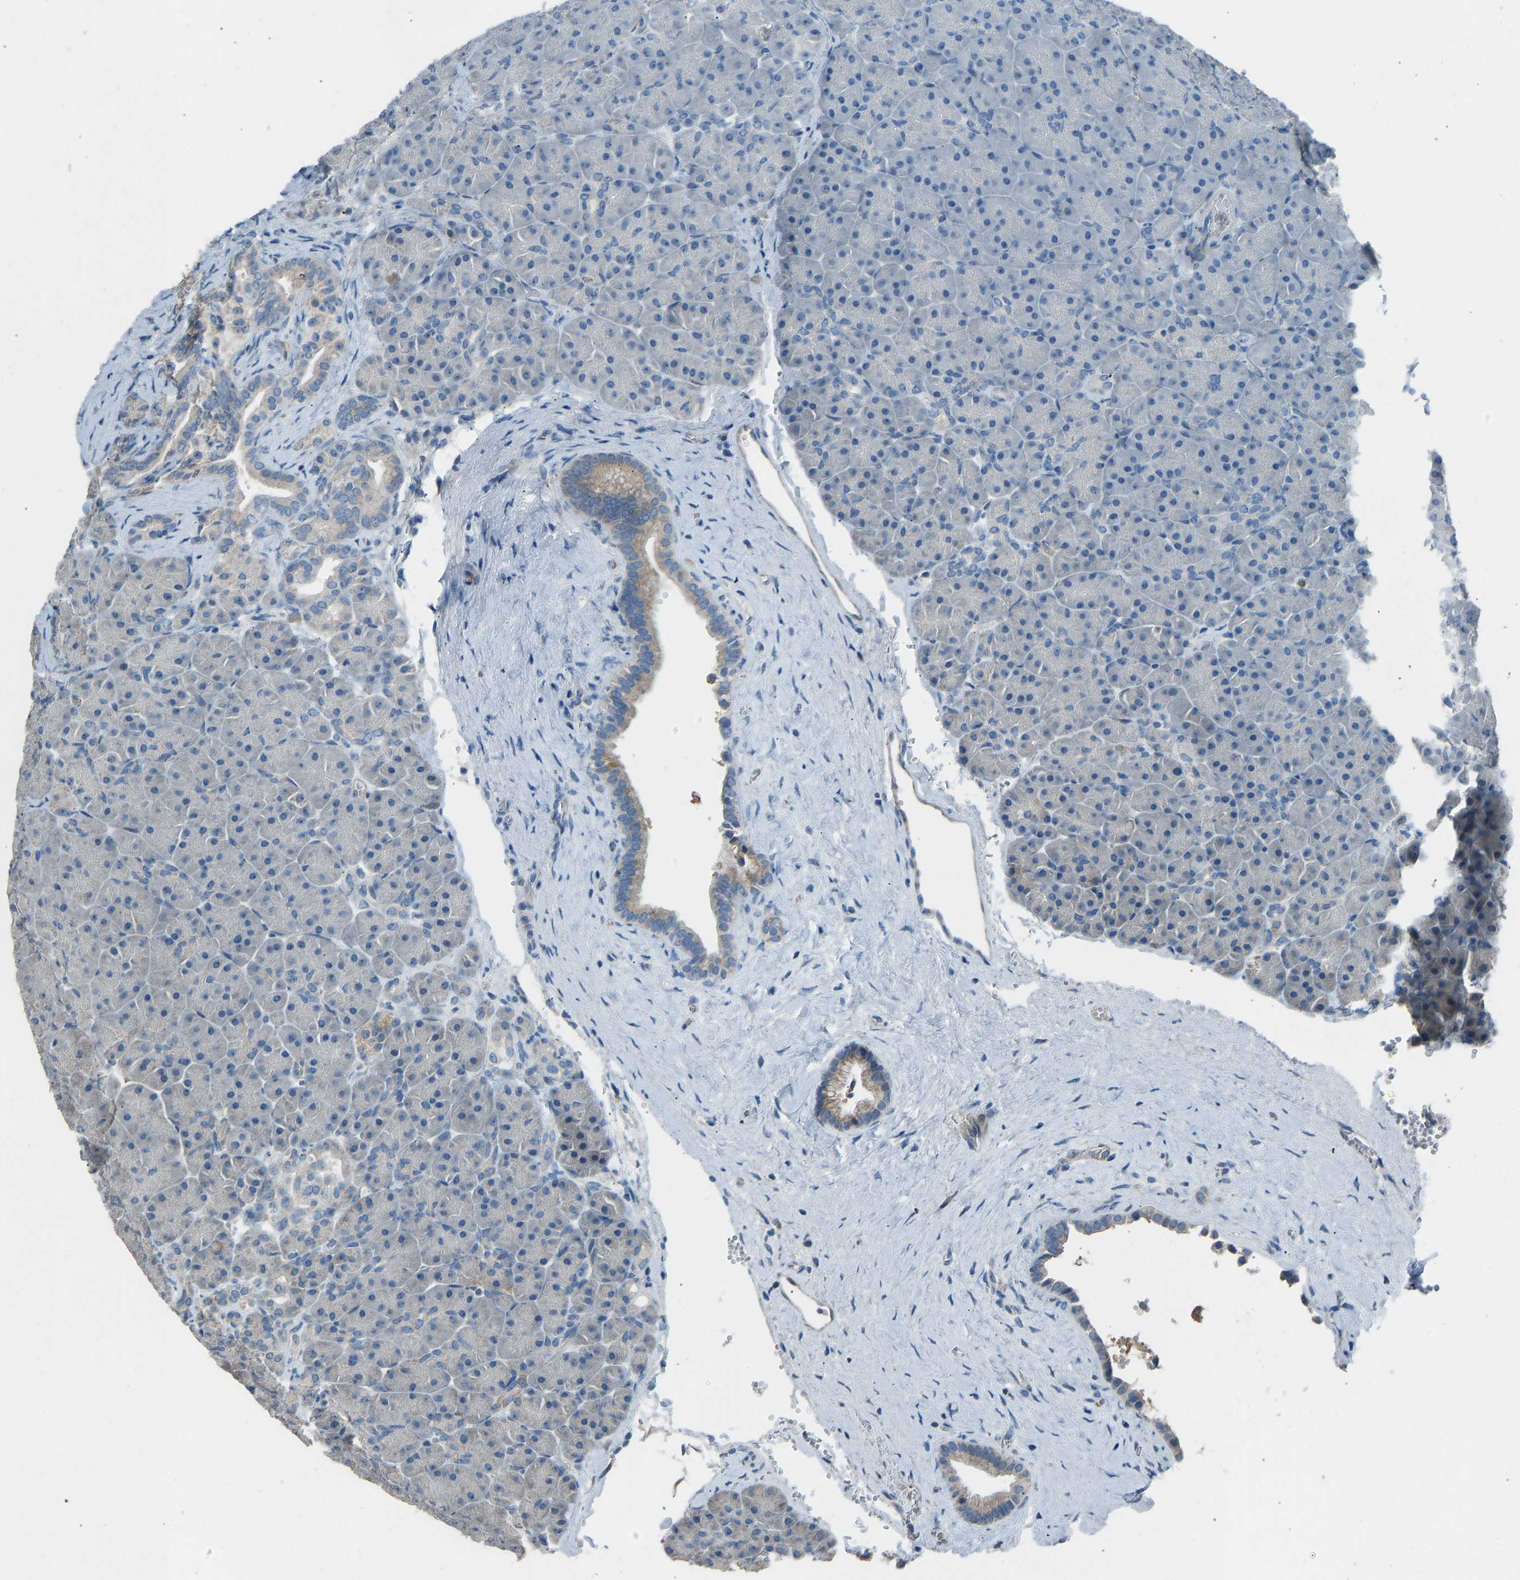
{"staining": {"intensity": "weak", "quantity": "<25%", "location": "cytoplasmic/membranous"}, "tissue": "pancreas", "cell_type": "Exocrine glandular cells", "image_type": "normal", "snomed": [{"axis": "morphology", "description": "Normal tissue, NOS"}, {"axis": "topography", "description": "Pancreas"}], "caption": "Immunohistochemical staining of benign human pancreas reveals no significant staining in exocrine glandular cells. The staining was performed using DAB (3,3'-diaminobenzidine) to visualize the protein expression in brown, while the nuclei were stained in blue with hematoxylin (Magnification: 20x).", "gene": "TGFBR3", "patient": {"sex": "male", "age": 66}}